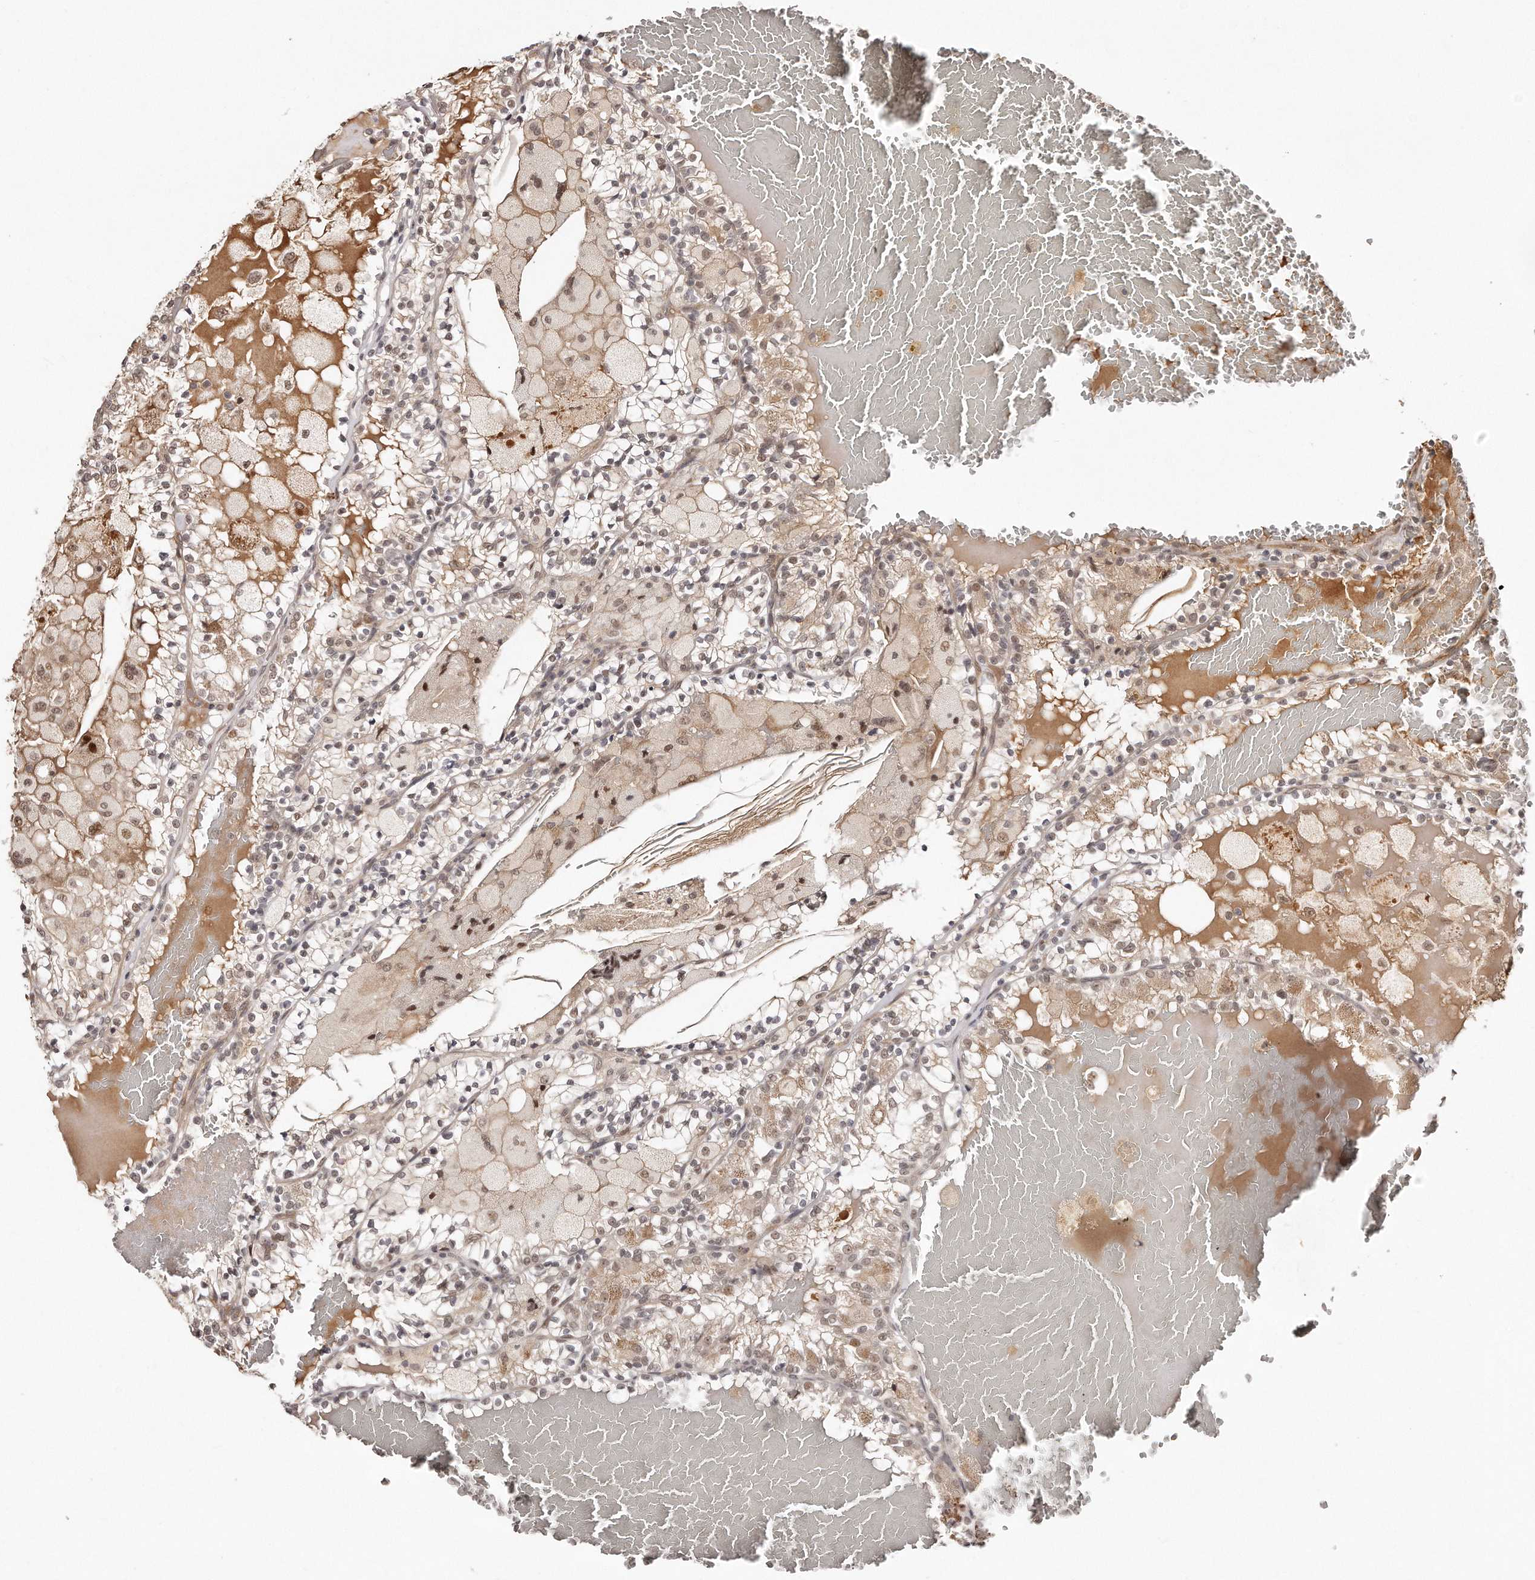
{"staining": {"intensity": "weak", "quantity": ">75%", "location": "cytoplasmic/membranous,nuclear"}, "tissue": "renal cancer", "cell_type": "Tumor cells", "image_type": "cancer", "snomed": [{"axis": "morphology", "description": "Adenocarcinoma, NOS"}, {"axis": "topography", "description": "Kidney"}], "caption": "Human renal adenocarcinoma stained with a protein marker displays weak staining in tumor cells.", "gene": "SOX4", "patient": {"sex": "female", "age": 56}}